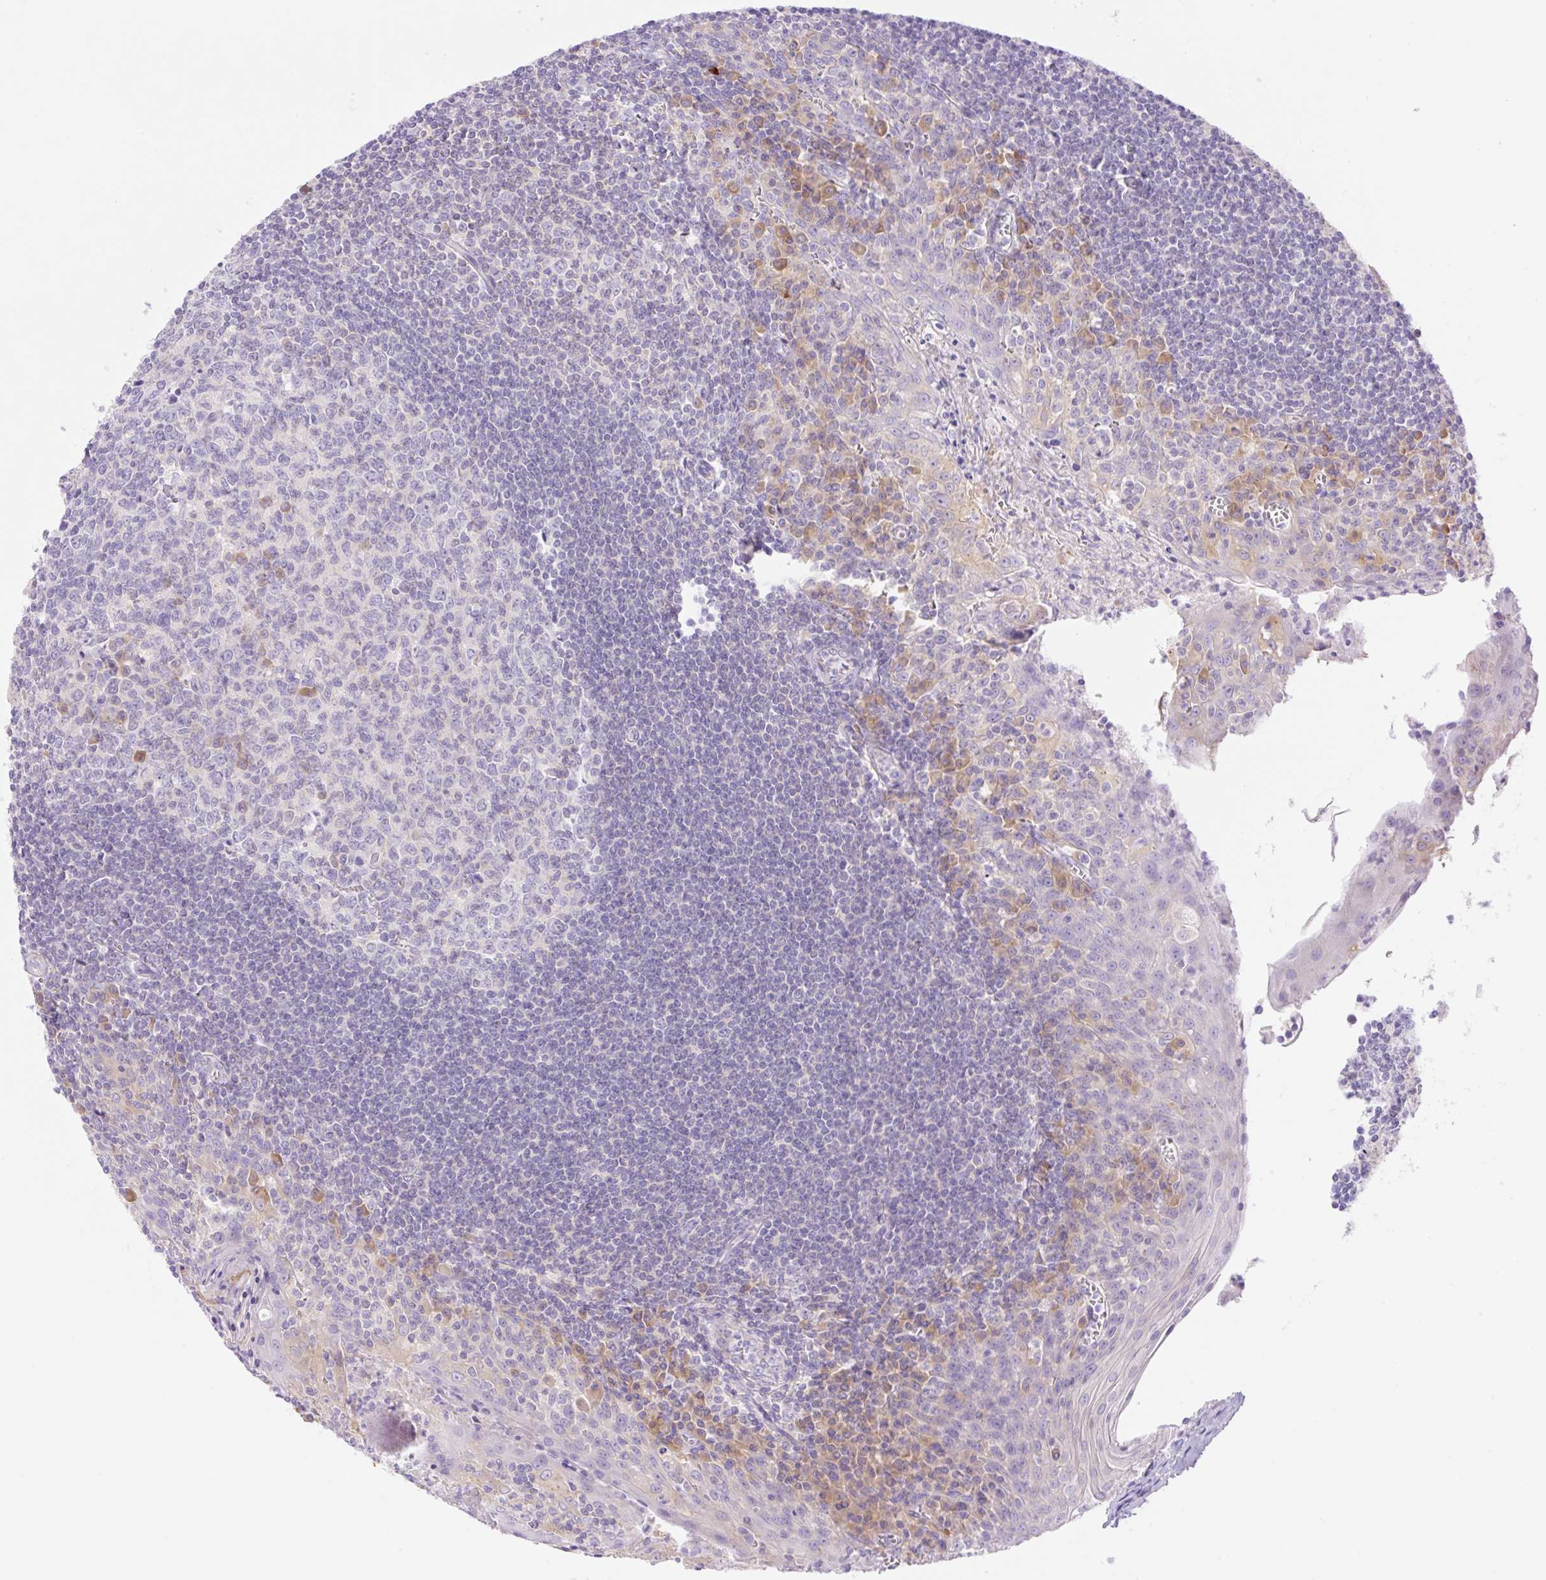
{"staining": {"intensity": "negative", "quantity": "none", "location": "none"}, "tissue": "tonsil", "cell_type": "Germinal center cells", "image_type": "normal", "snomed": [{"axis": "morphology", "description": "Normal tissue, NOS"}, {"axis": "topography", "description": "Tonsil"}], "caption": "DAB (3,3'-diaminobenzidine) immunohistochemical staining of normal human tonsil shows no significant staining in germinal center cells.", "gene": "DENND5A", "patient": {"sex": "male", "age": 27}}